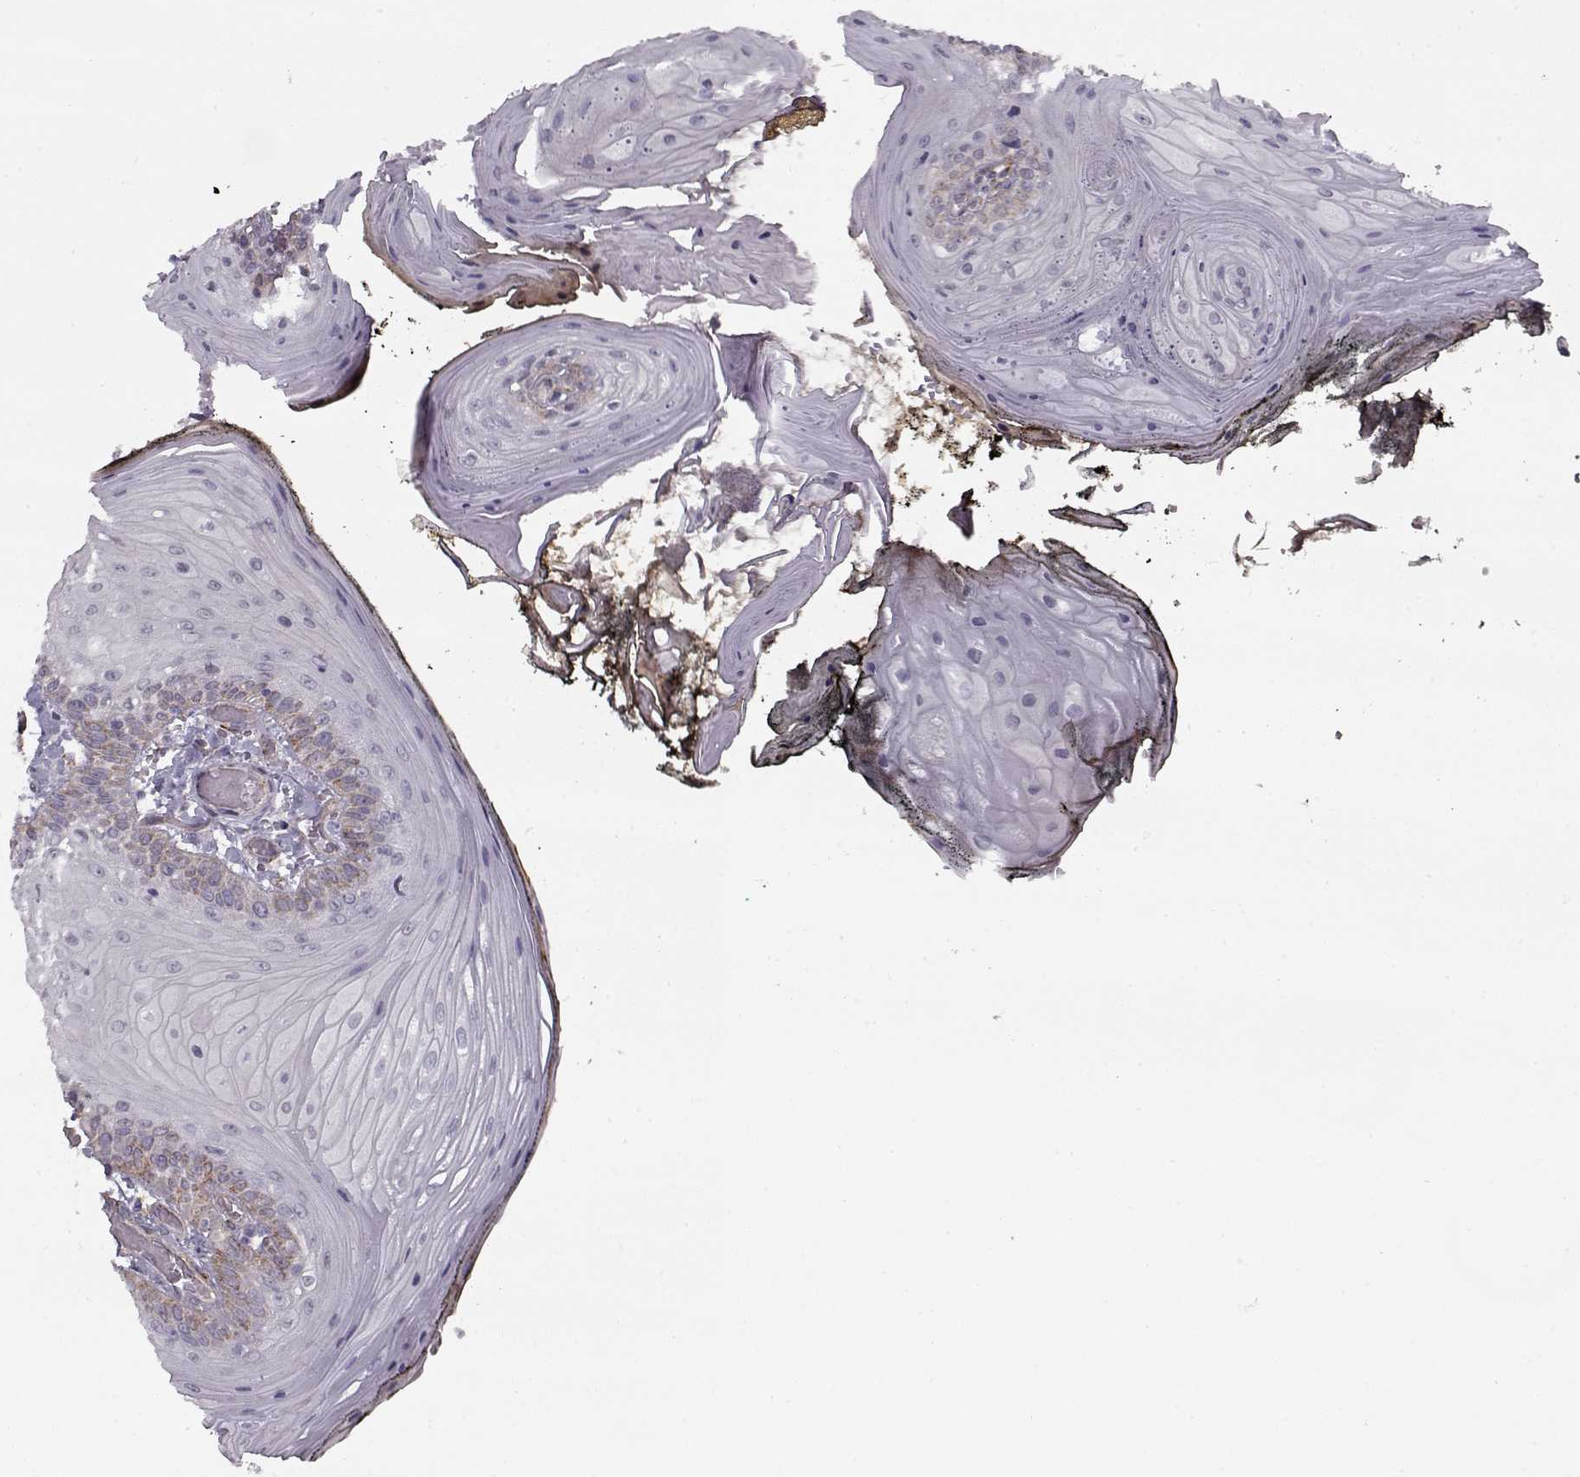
{"staining": {"intensity": "weak", "quantity": "<25%", "location": "cytoplasmic/membranous"}, "tissue": "oral mucosa", "cell_type": "Squamous epithelial cells", "image_type": "normal", "snomed": [{"axis": "morphology", "description": "Normal tissue, NOS"}, {"axis": "topography", "description": "Oral tissue"}], "caption": "There is no significant positivity in squamous epithelial cells of oral mucosa.", "gene": "LAMB2", "patient": {"sex": "male", "age": 9}}